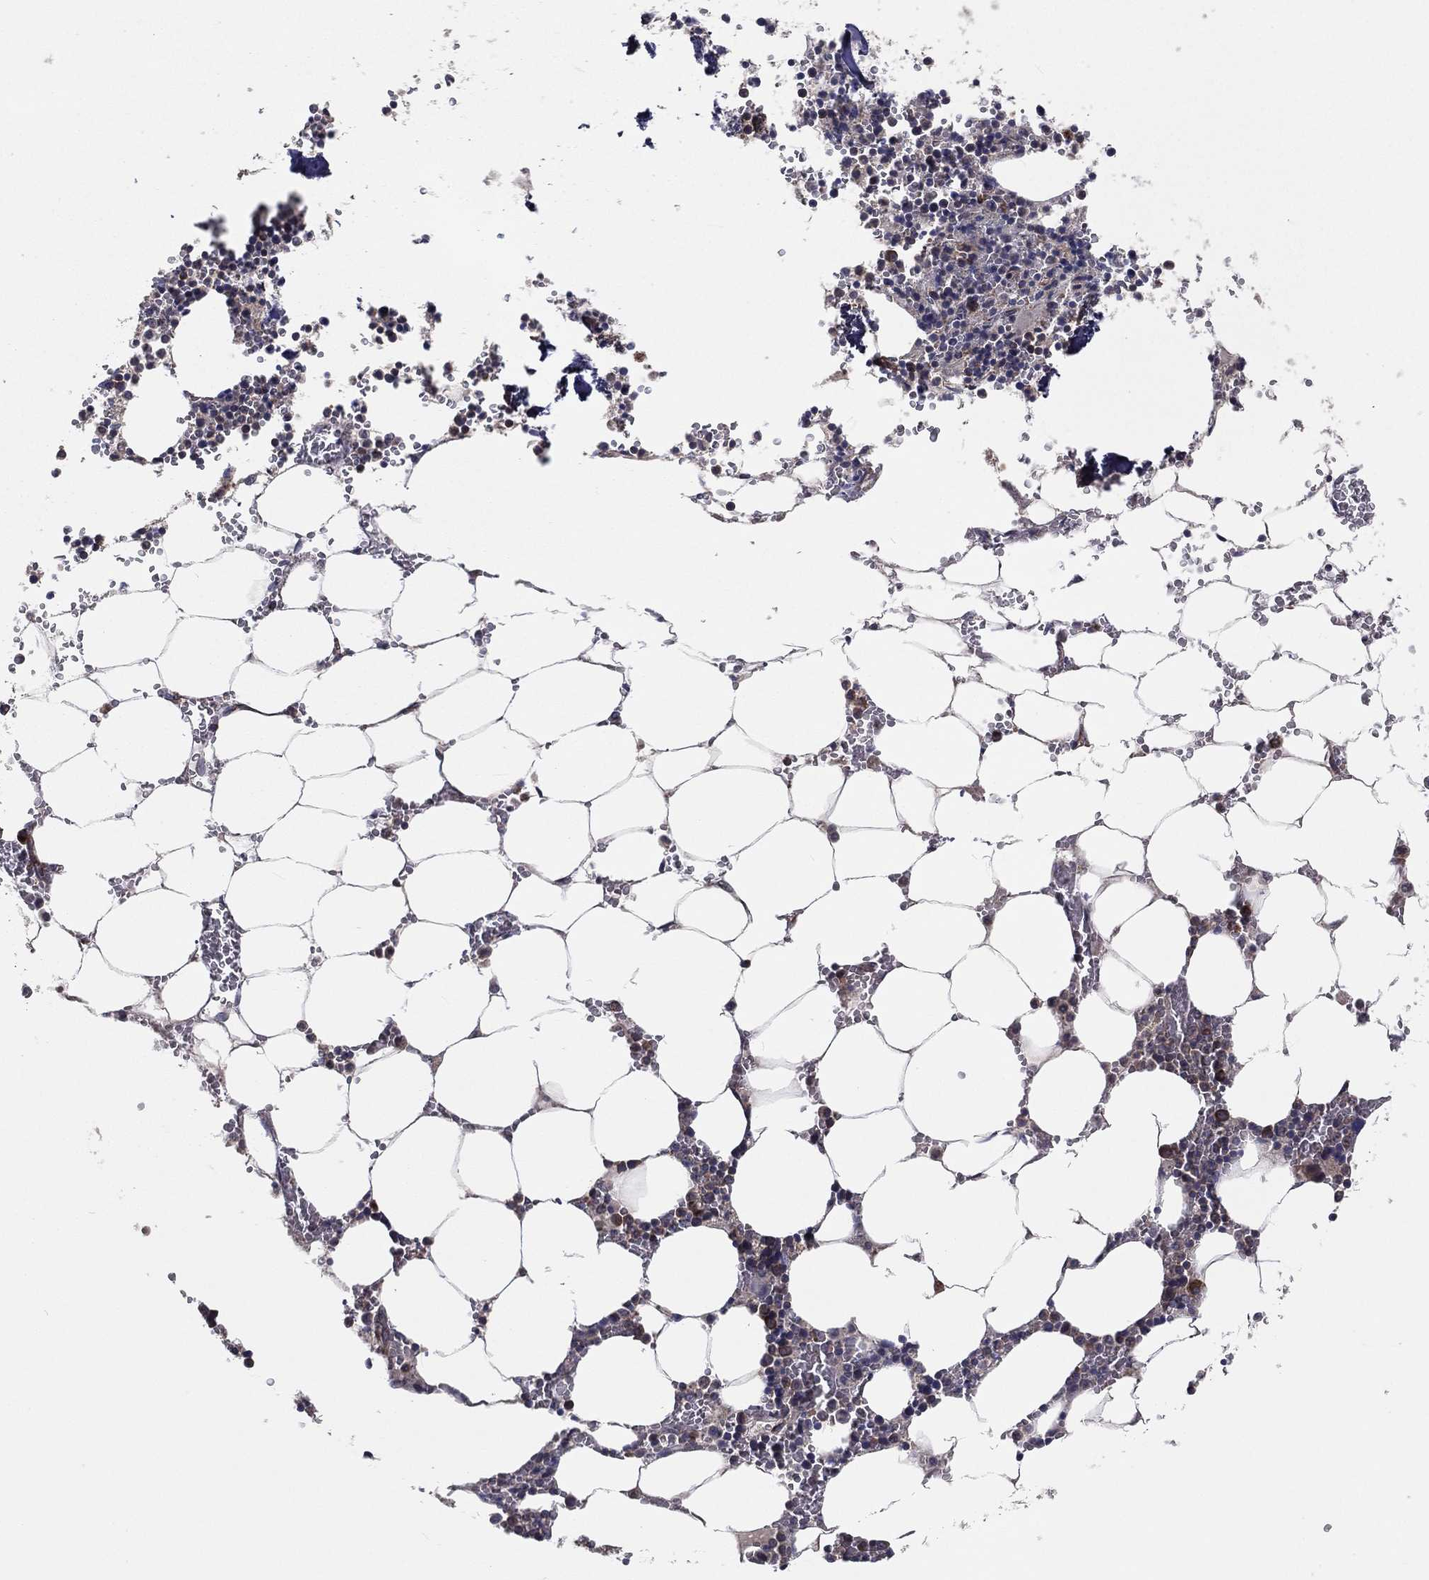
{"staining": {"intensity": "strong", "quantity": "<25%", "location": "cytoplasmic/membranous"}, "tissue": "bone marrow", "cell_type": "Hematopoietic cells", "image_type": "normal", "snomed": [{"axis": "morphology", "description": "Normal tissue, NOS"}, {"axis": "topography", "description": "Bone marrow"}], "caption": "High-power microscopy captured an immunohistochemistry (IHC) micrograph of unremarkable bone marrow, revealing strong cytoplasmic/membranous staining in about <25% of hematopoietic cells.", "gene": "EIF2B5", "patient": {"sex": "female", "age": 64}}